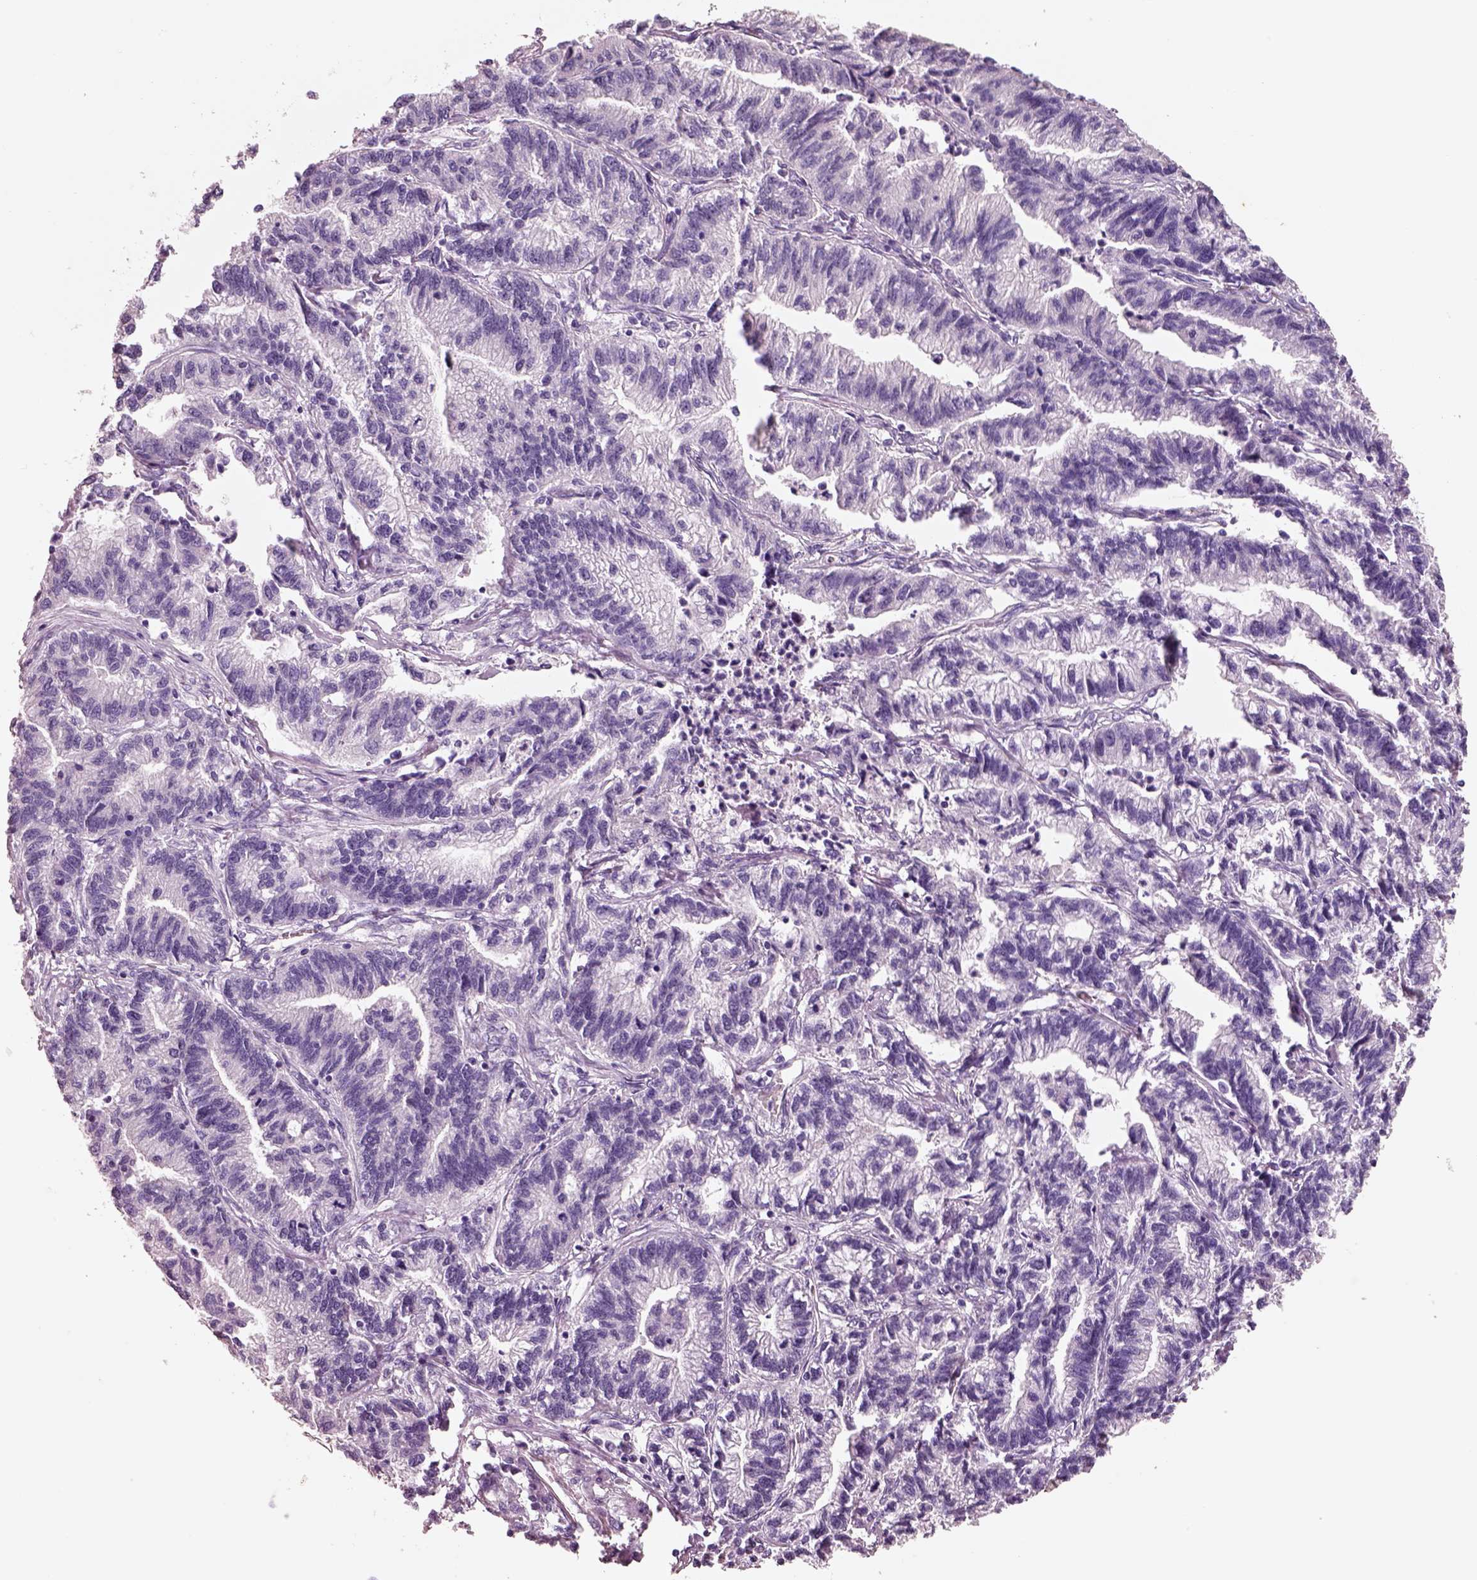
{"staining": {"intensity": "negative", "quantity": "none", "location": "none"}, "tissue": "stomach cancer", "cell_type": "Tumor cells", "image_type": "cancer", "snomed": [{"axis": "morphology", "description": "Adenocarcinoma, NOS"}, {"axis": "topography", "description": "Stomach"}], "caption": "Tumor cells show no significant staining in stomach cancer.", "gene": "PNOC", "patient": {"sex": "male", "age": 83}}